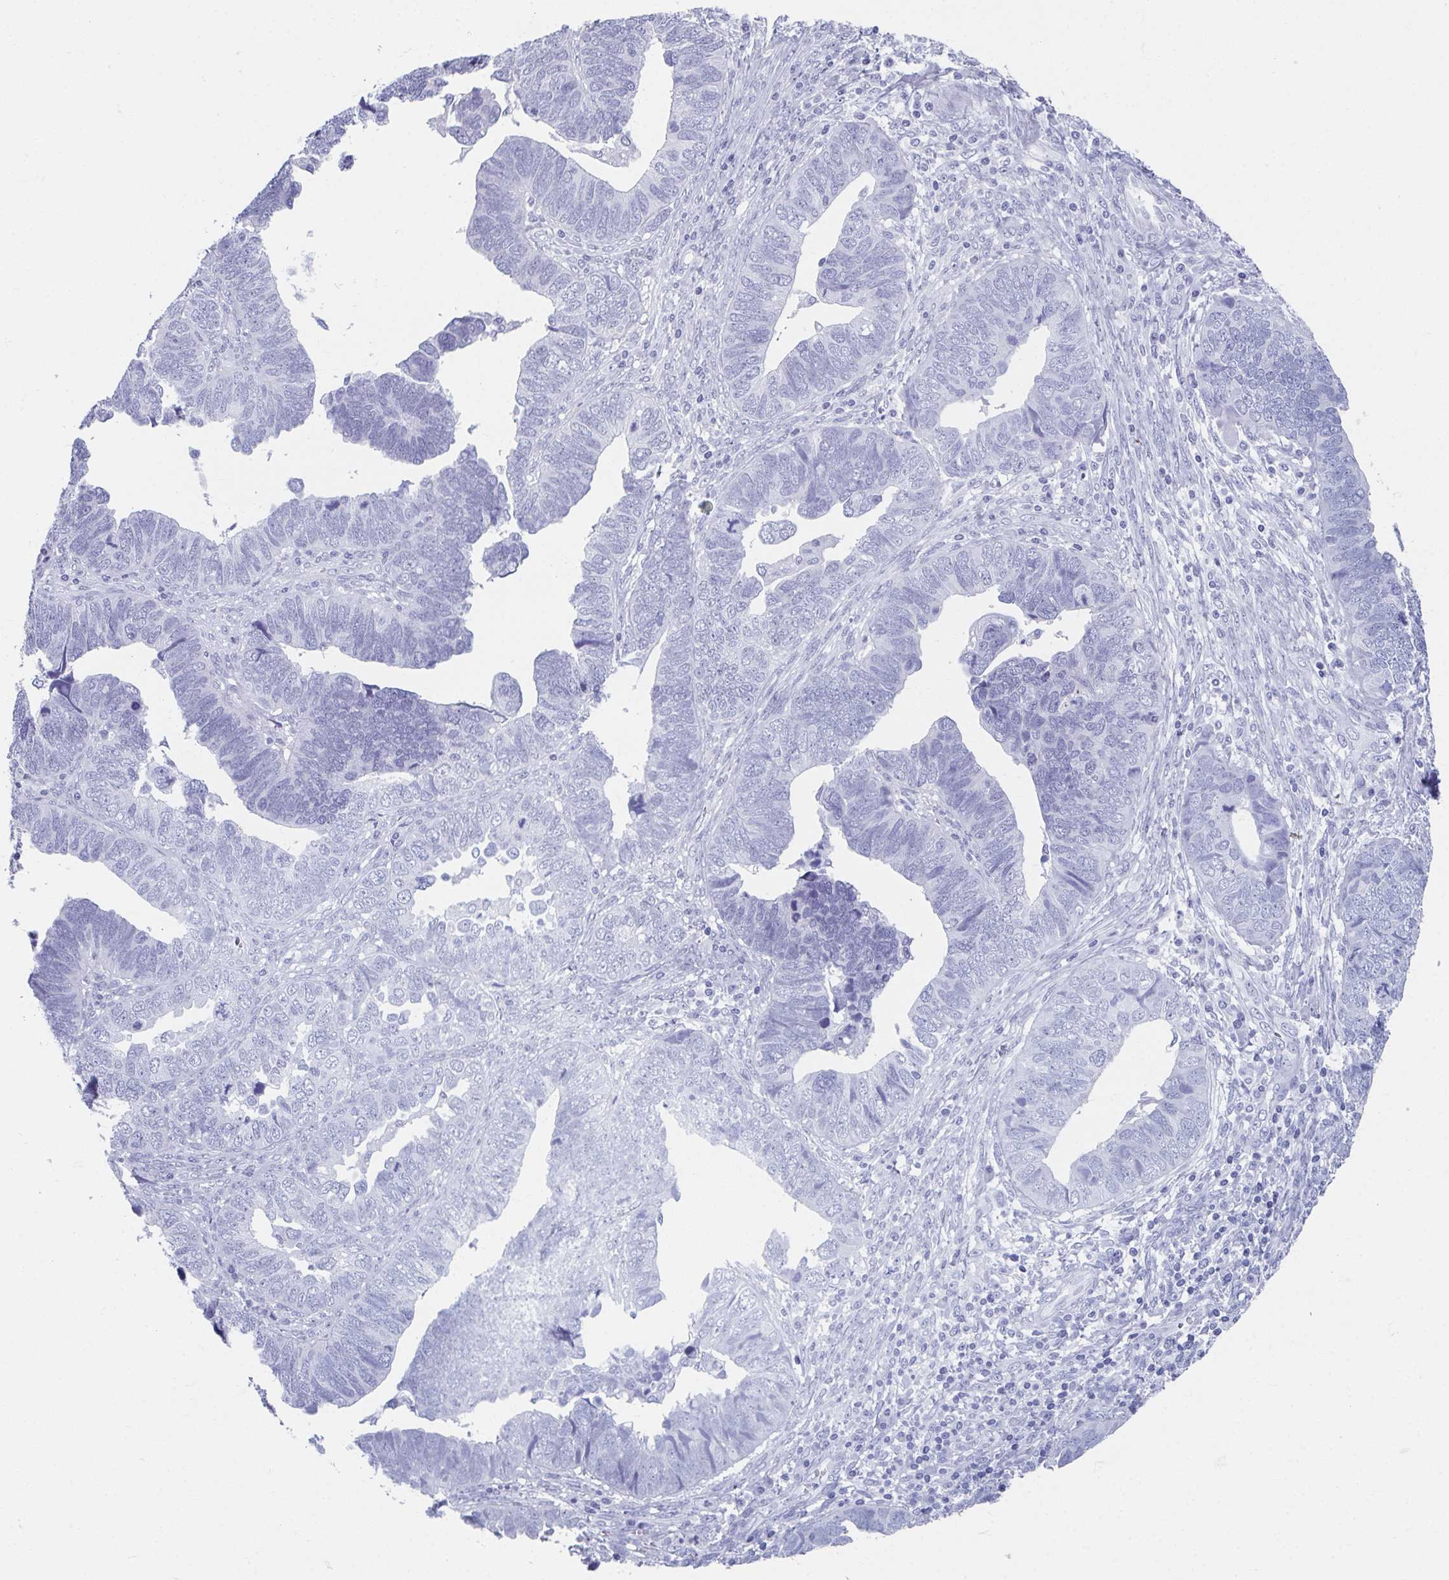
{"staining": {"intensity": "negative", "quantity": "none", "location": "none"}, "tissue": "endometrial cancer", "cell_type": "Tumor cells", "image_type": "cancer", "snomed": [{"axis": "morphology", "description": "Adenocarcinoma, NOS"}, {"axis": "topography", "description": "Endometrium"}], "caption": "The IHC histopathology image has no significant positivity in tumor cells of endometrial adenocarcinoma tissue.", "gene": "GHRL", "patient": {"sex": "female", "age": 79}}